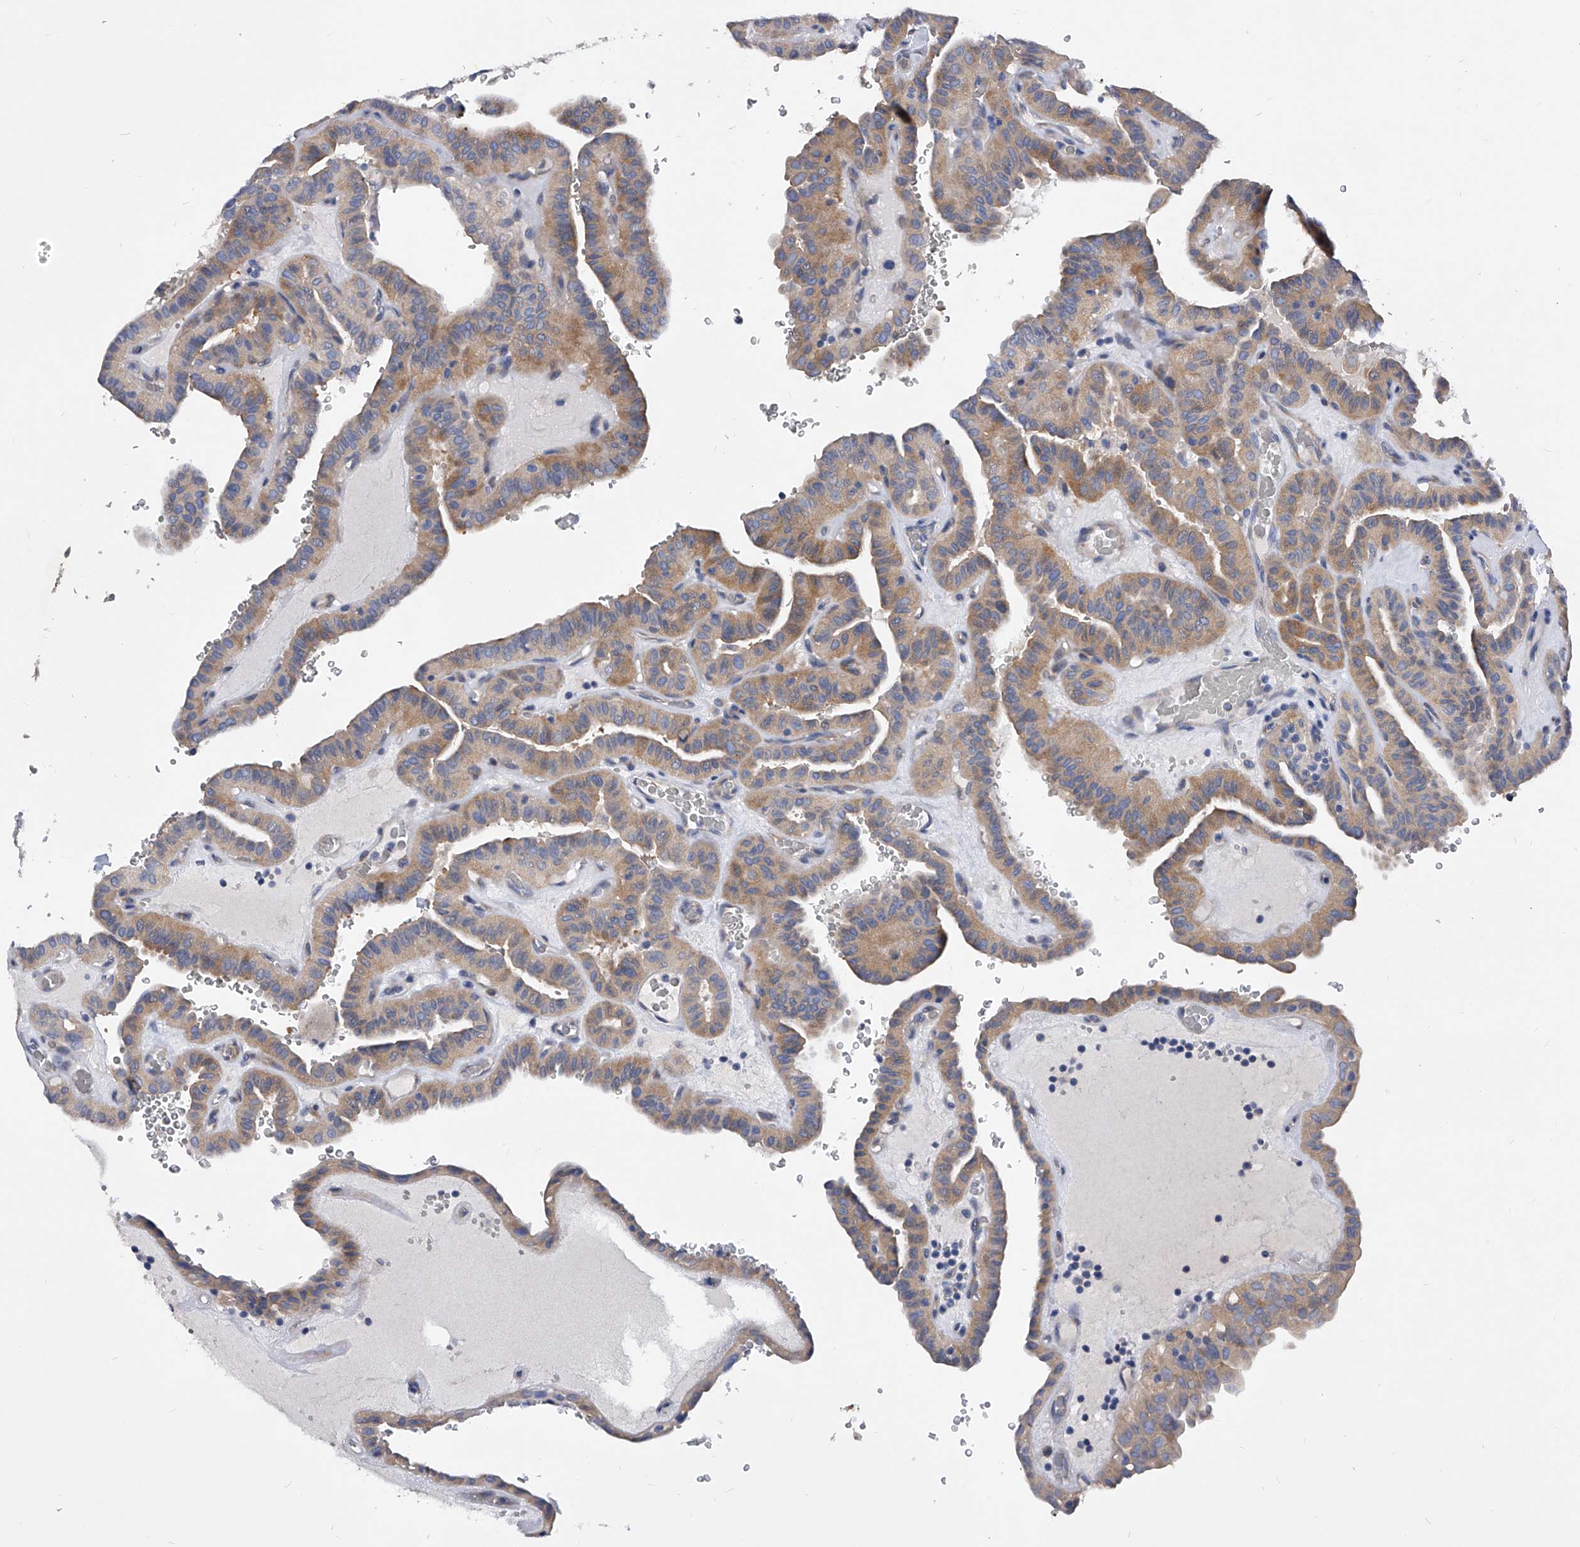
{"staining": {"intensity": "moderate", "quantity": ">75%", "location": "cytoplasmic/membranous"}, "tissue": "thyroid cancer", "cell_type": "Tumor cells", "image_type": "cancer", "snomed": [{"axis": "morphology", "description": "Papillary adenocarcinoma, NOS"}, {"axis": "topography", "description": "Thyroid gland"}], "caption": "DAB (3,3'-diaminobenzidine) immunohistochemical staining of human thyroid papillary adenocarcinoma demonstrates moderate cytoplasmic/membranous protein staining in approximately >75% of tumor cells. The protein is stained brown, and the nuclei are stained in blue (DAB IHC with brightfield microscopy, high magnification).", "gene": "PPP5C", "patient": {"sex": "male", "age": 77}}